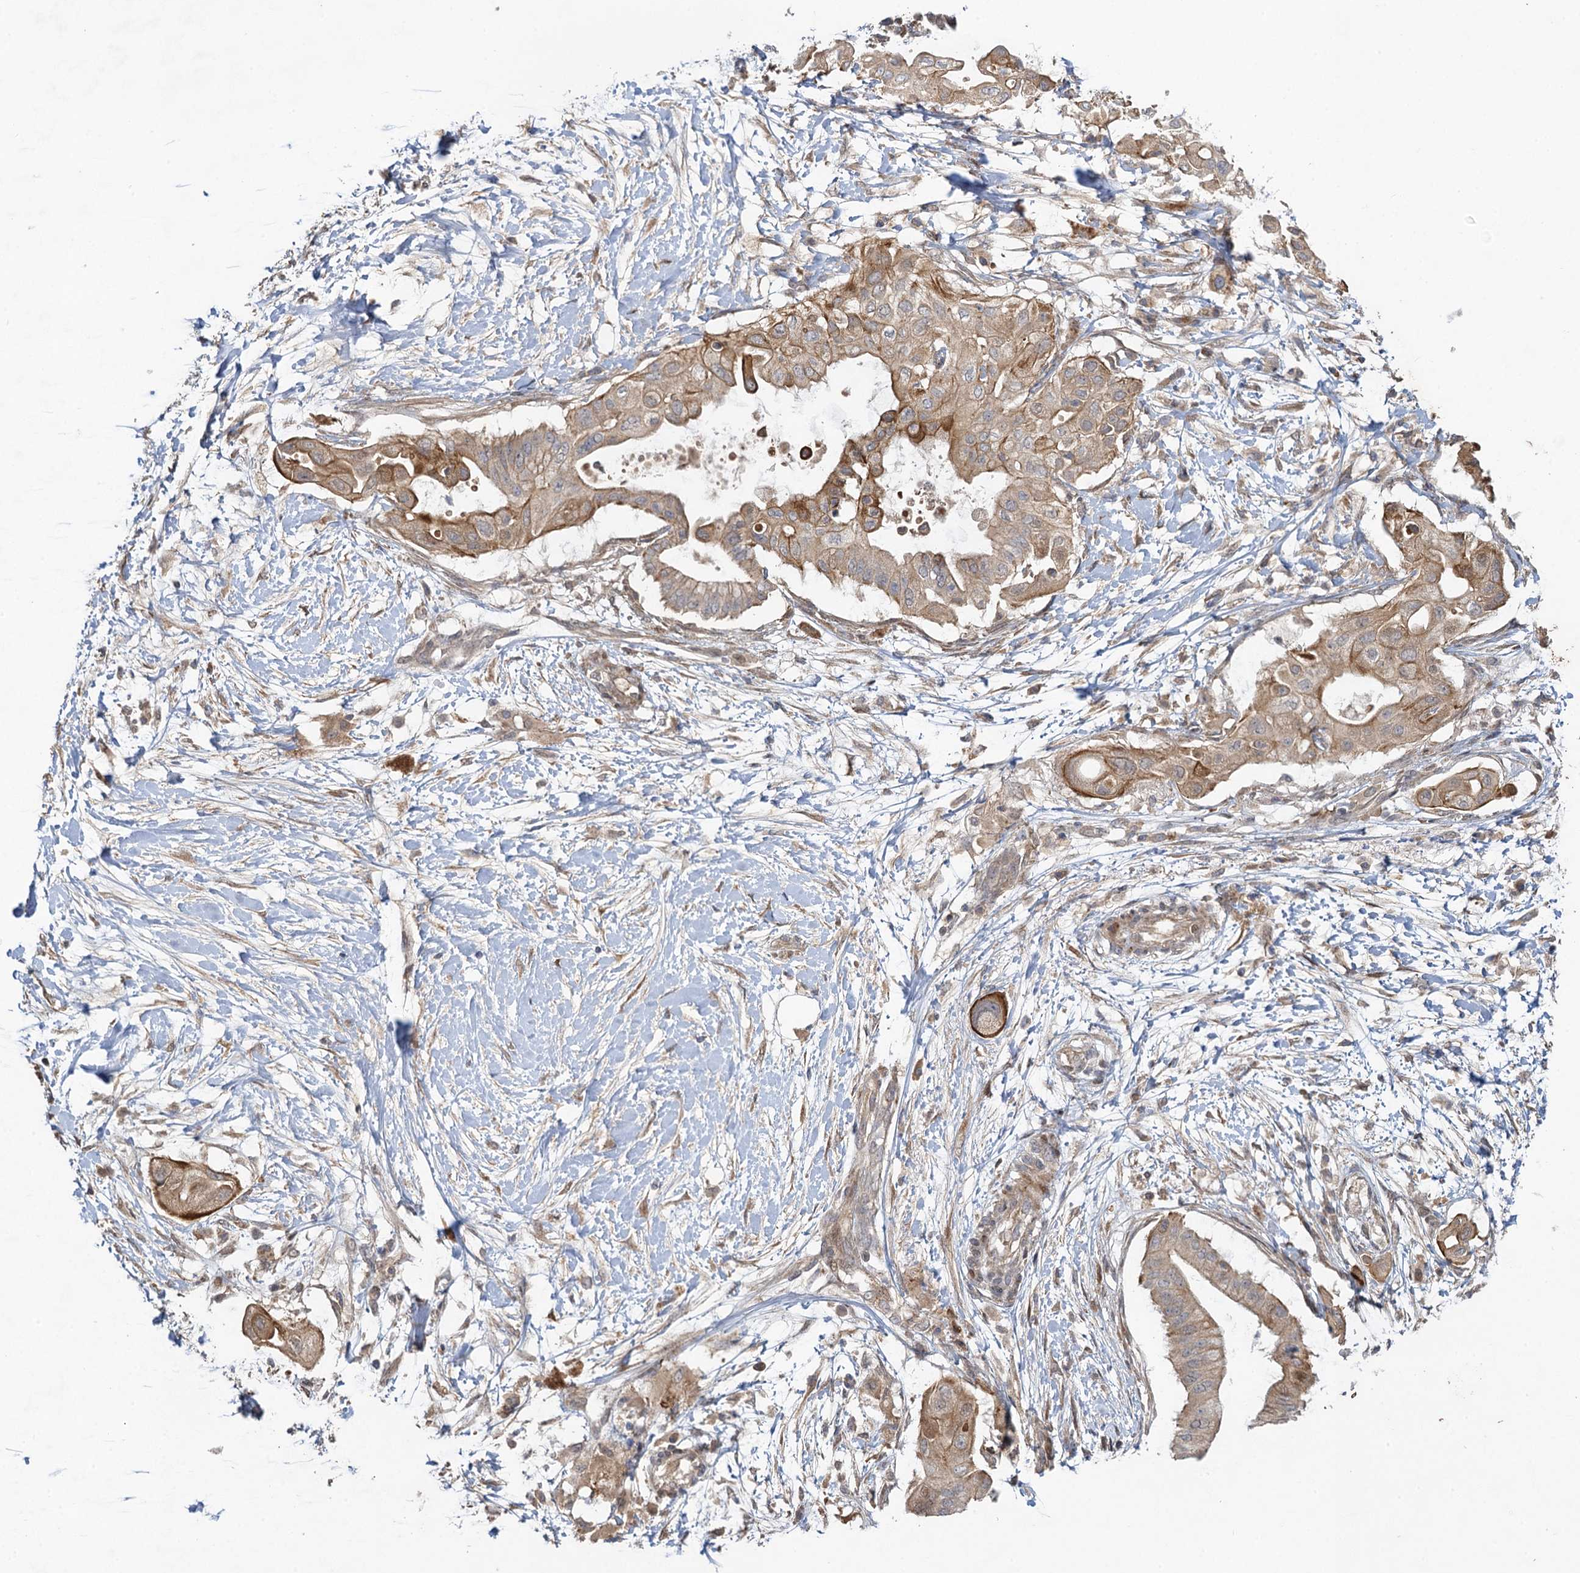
{"staining": {"intensity": "moderate", "quantity": "25%-75%", "location": "cytoplasmic/membranous"}, "tissue": "pancreatic cancer", "cell_type": "Tumor cells", "image_type": "cancer", "snomed": [{"axis": "morphology", "description": "Adenocarcinoma, NOS"}, {"axis": "topography", "description": "Pancreas"}], "caption": "IHC staining of pancreatic cancer (adenocarcinoma), which reveals medium levels of moderate cytoplasmic/membranous expression in about 25%-75% of tumor cells indicating moderate cytoplasmic/membranous protein expression. The staining was performed using DAB (brown) for protein detection and nuclei were counterstained in hematoxylin (blue).", "gene": "NUDT22", "patient": {"sex": "male", "age": 68}}